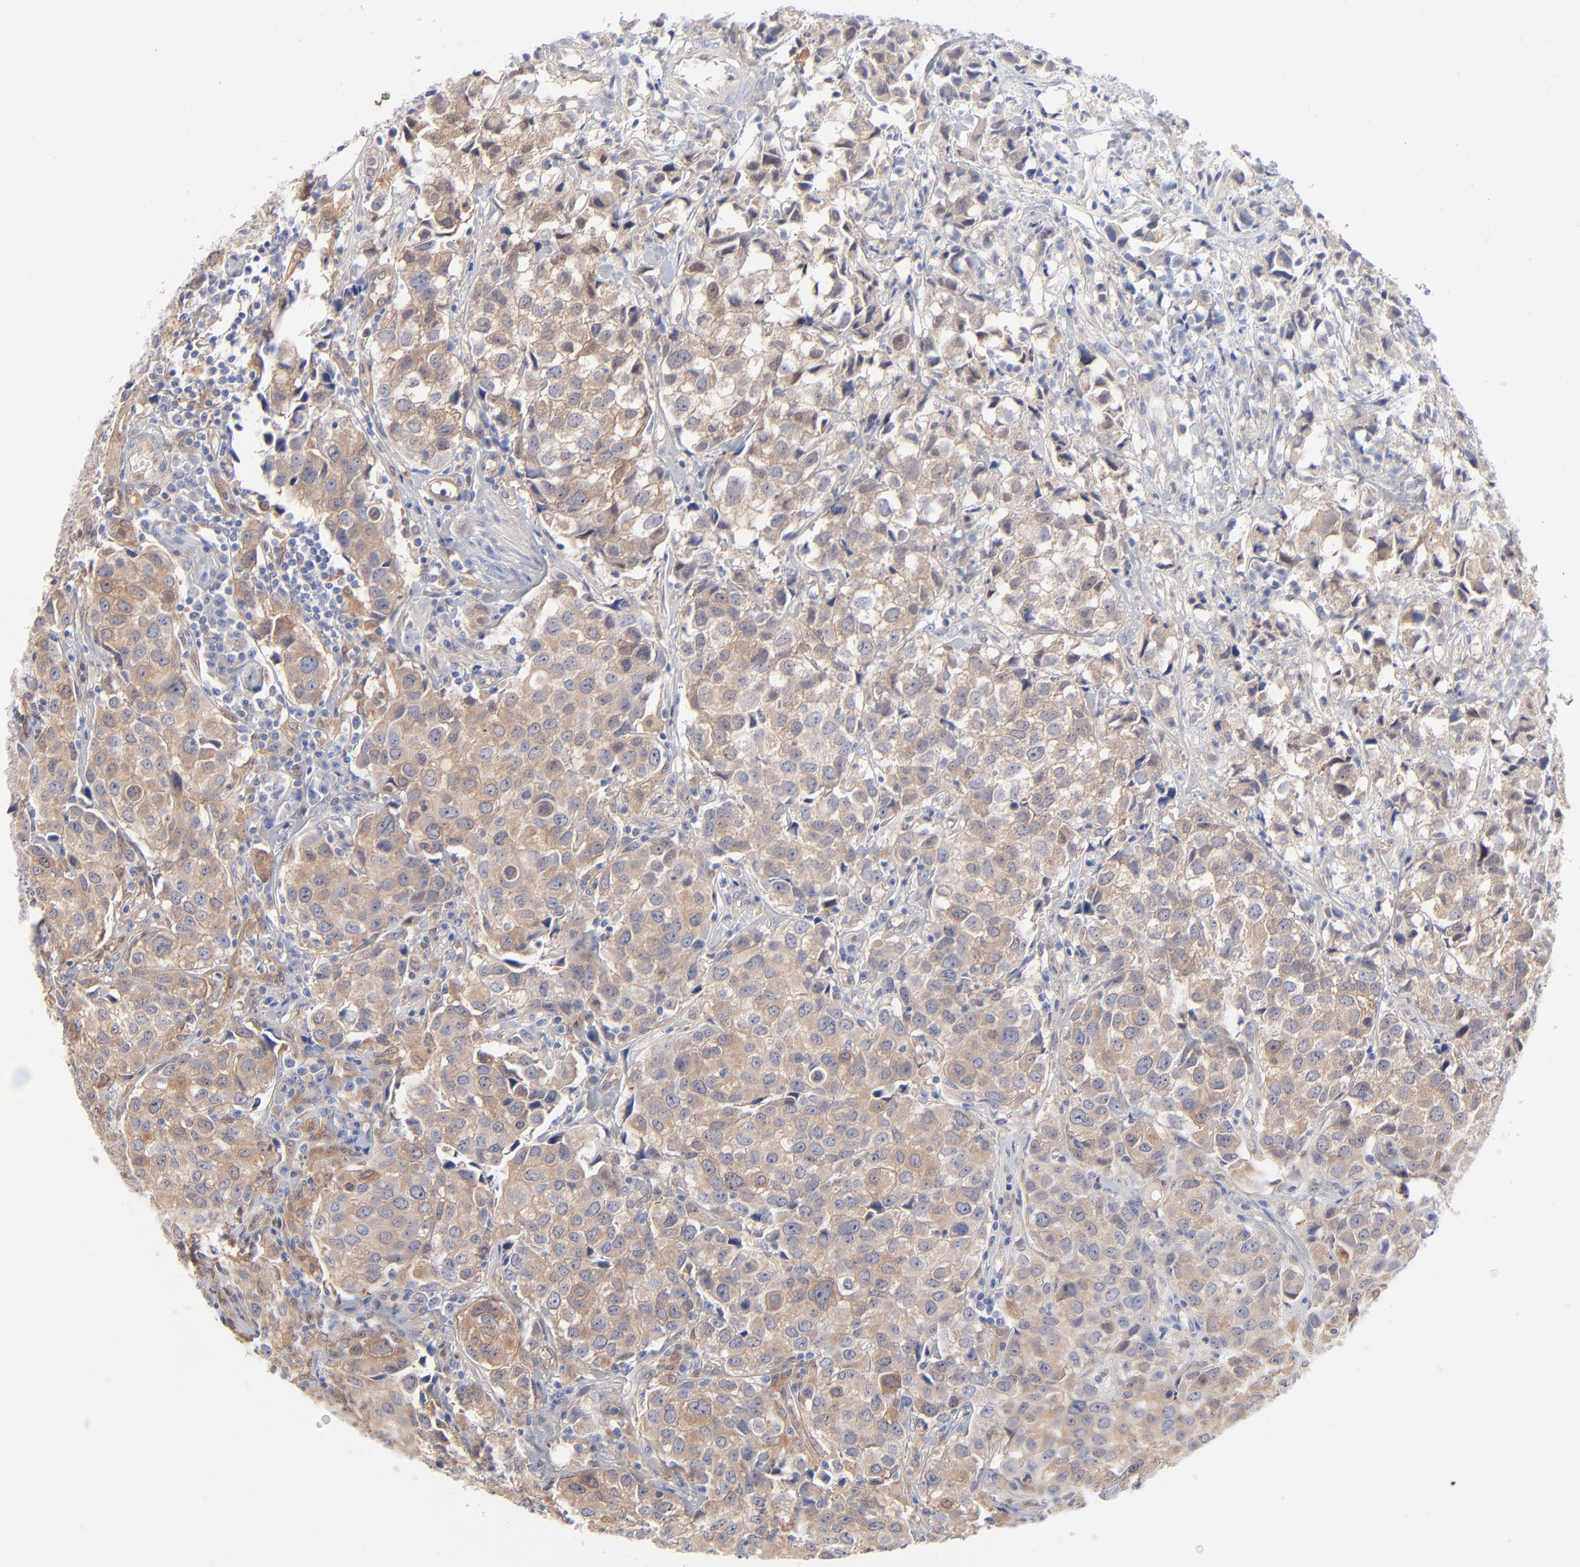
{"staining": {"intensity": "weak", "quantity": ">75%", "location": "cytoplasmic/membranous"}, "tissue": "urothelial cancer", "cell_type": "Tumor cells", "image_type": "cancer", "snomed": [{"axis": "morphology", "description": "Urothelial carcinoma, High grade"}, {"axis": "topography", "description": "Urinary bladder"}], "caption": "Immunohistochemical staining of human high-grade urothelial carcinoma exhibits low levels of weak cytoplasmic/membranous staining in approximately >75% of tumor cells.", "gene": "ARRB1", "patient": {"sex": "female", "age": 75}}